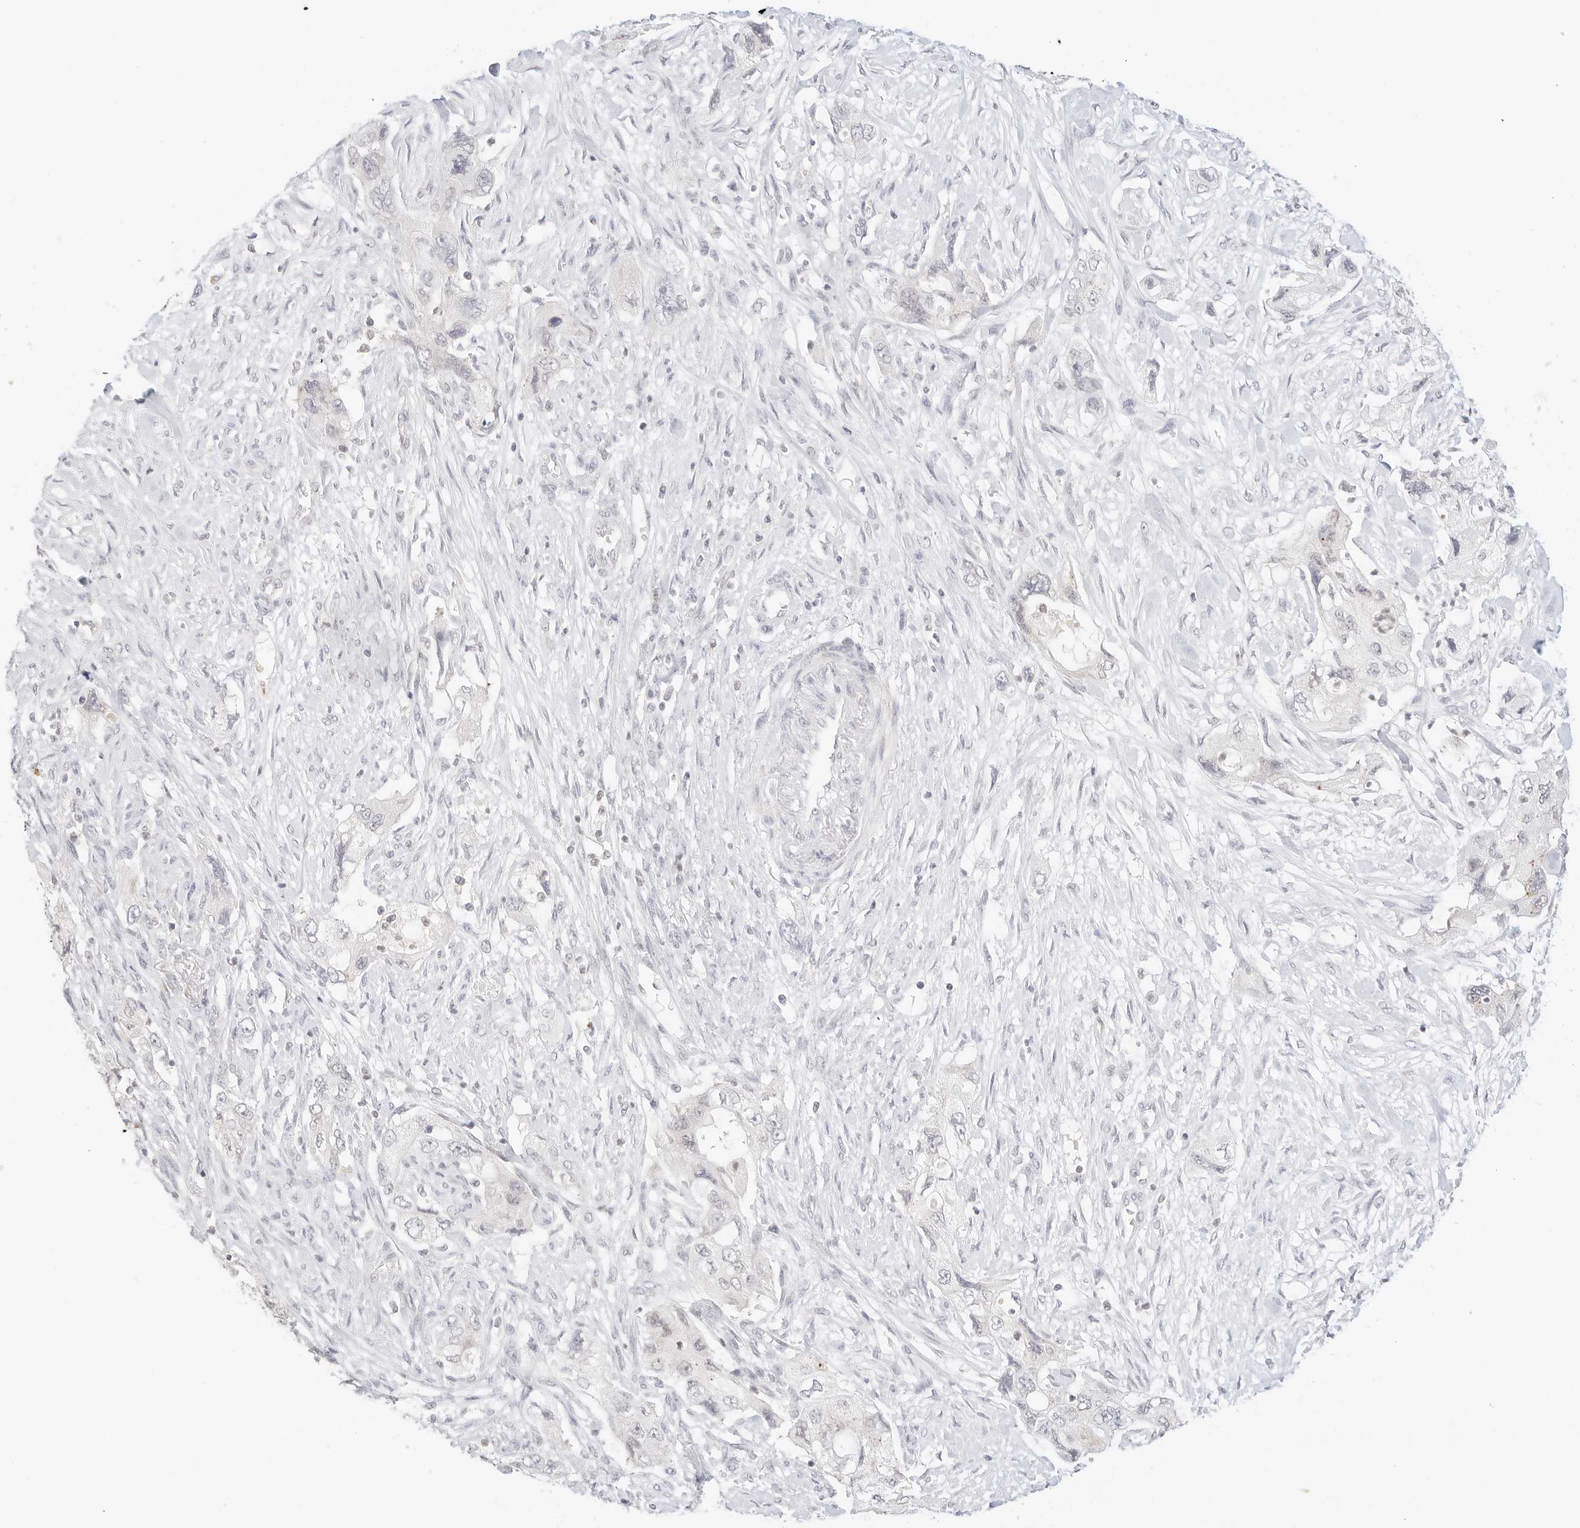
{"staining": {"intensity": "negative", "quantity": "none", "location": "none"}, "tissue": "pancreatic cancer", "cell_type": "Tumor cells", "image_type": "cancer", "snomed": [{"axis": "morphology", "description": "Adenocarcinoma, NOS"}, {"axis": "topography", "description": "Pancreas"}], "caption": "Immunohistochemistry (IHC) histopathology image of pancreatic adenocarcinoma stained for a protein (brown), which exhibits no expression in tumor cells. Nuclei are stained in blue.", "gene": "GNAS", "patient": {"sex": "female", "age": 73}}